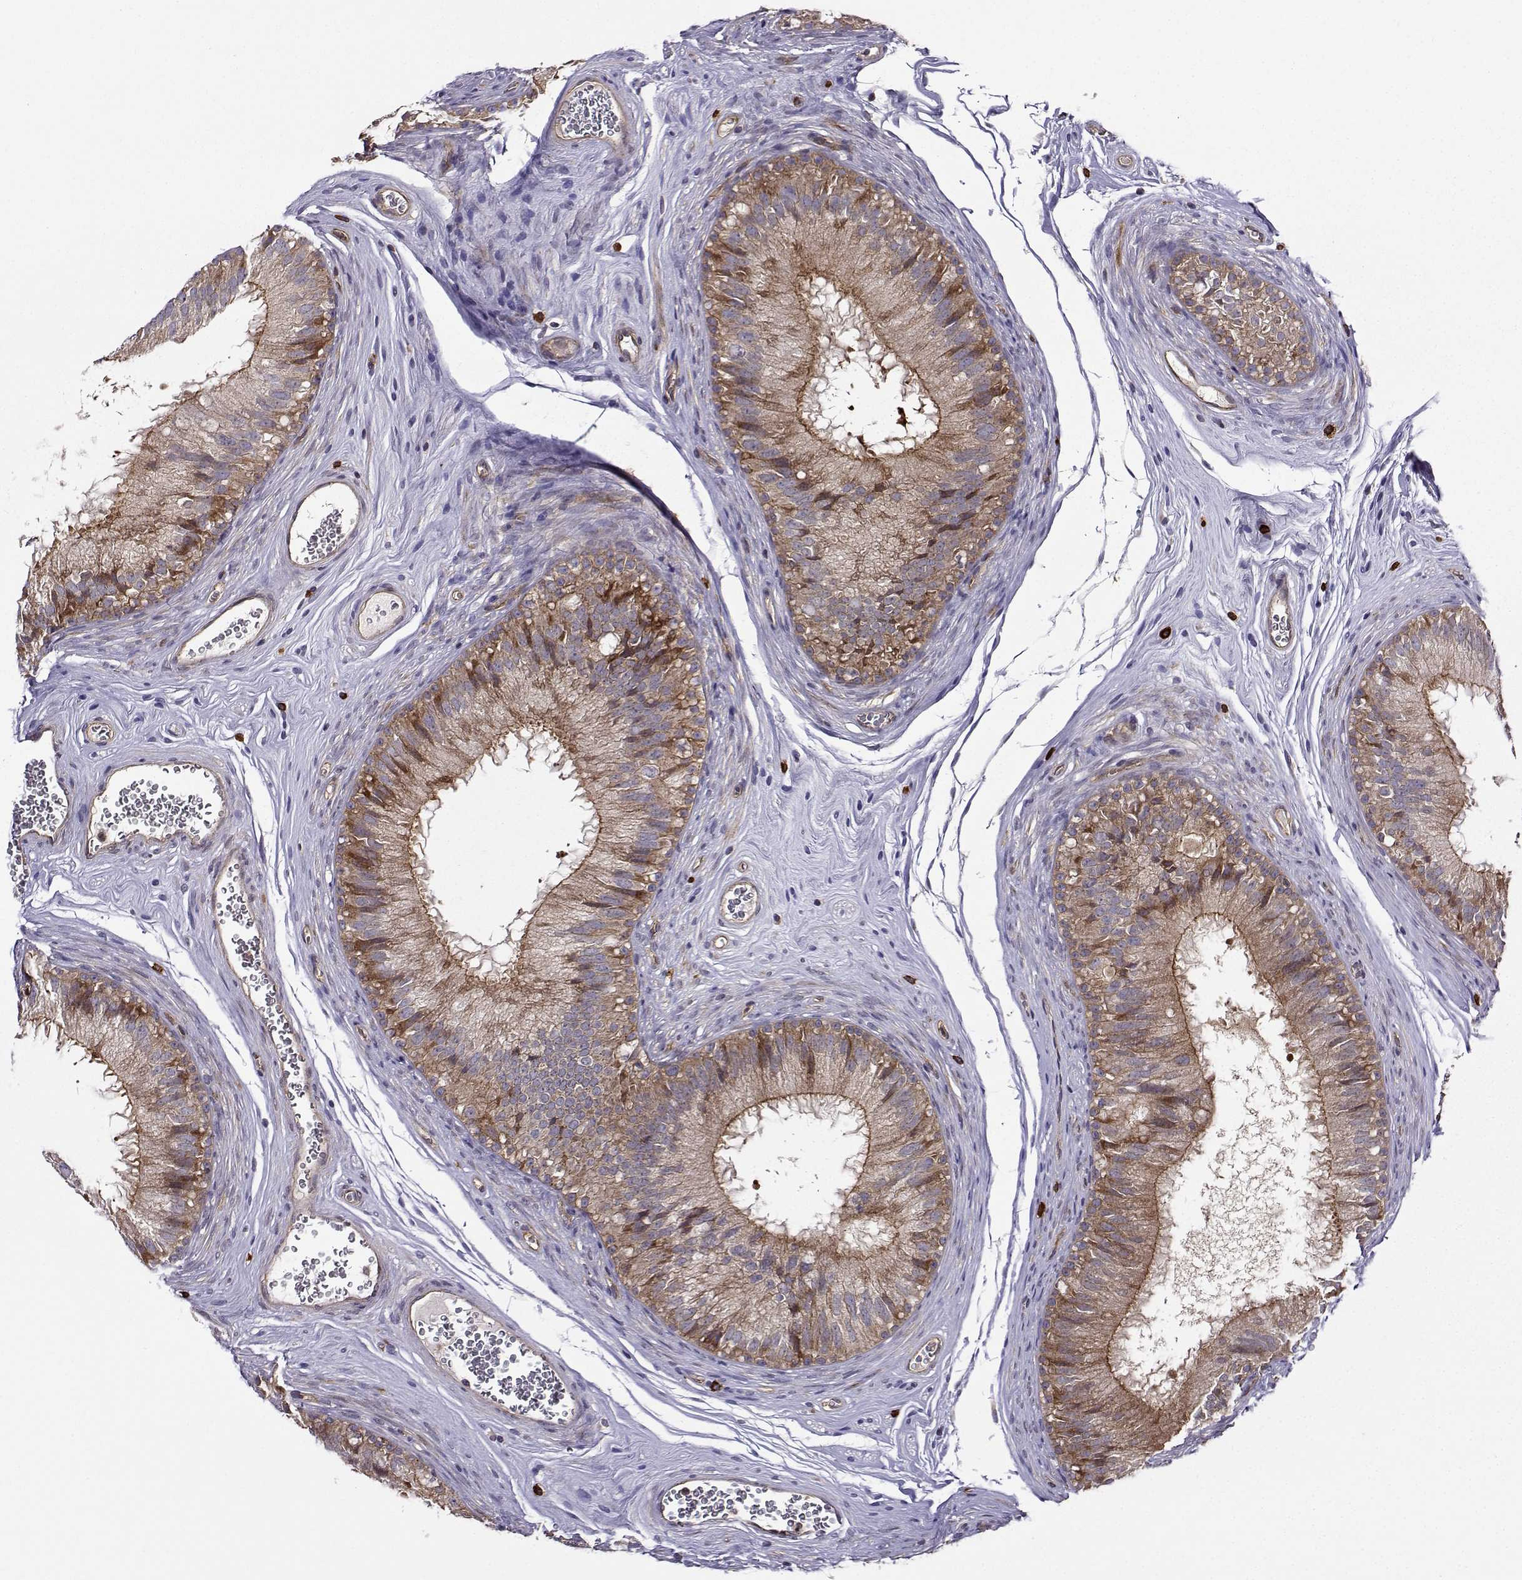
{"staining": {"intensity": "strong", "quantity": "<25%", "location": "cytoplasmic/membranous"}, "tissue": "epididymis", "cell_type": "Glandular cells", "image_type": "normal", "snomed": [{"axis": "morphology", "description": "Normal tissue, NOS"}, {"axis": "topography", "description": "Epididymis"}], "caption": "Immunohistochemical staining of benign epididymis reveals strong cytoplasmic/membranous protein expression in about <25% of glandular cells.", "gene": "ITGB8", "patient": {"sex": "male", "age": 37}}